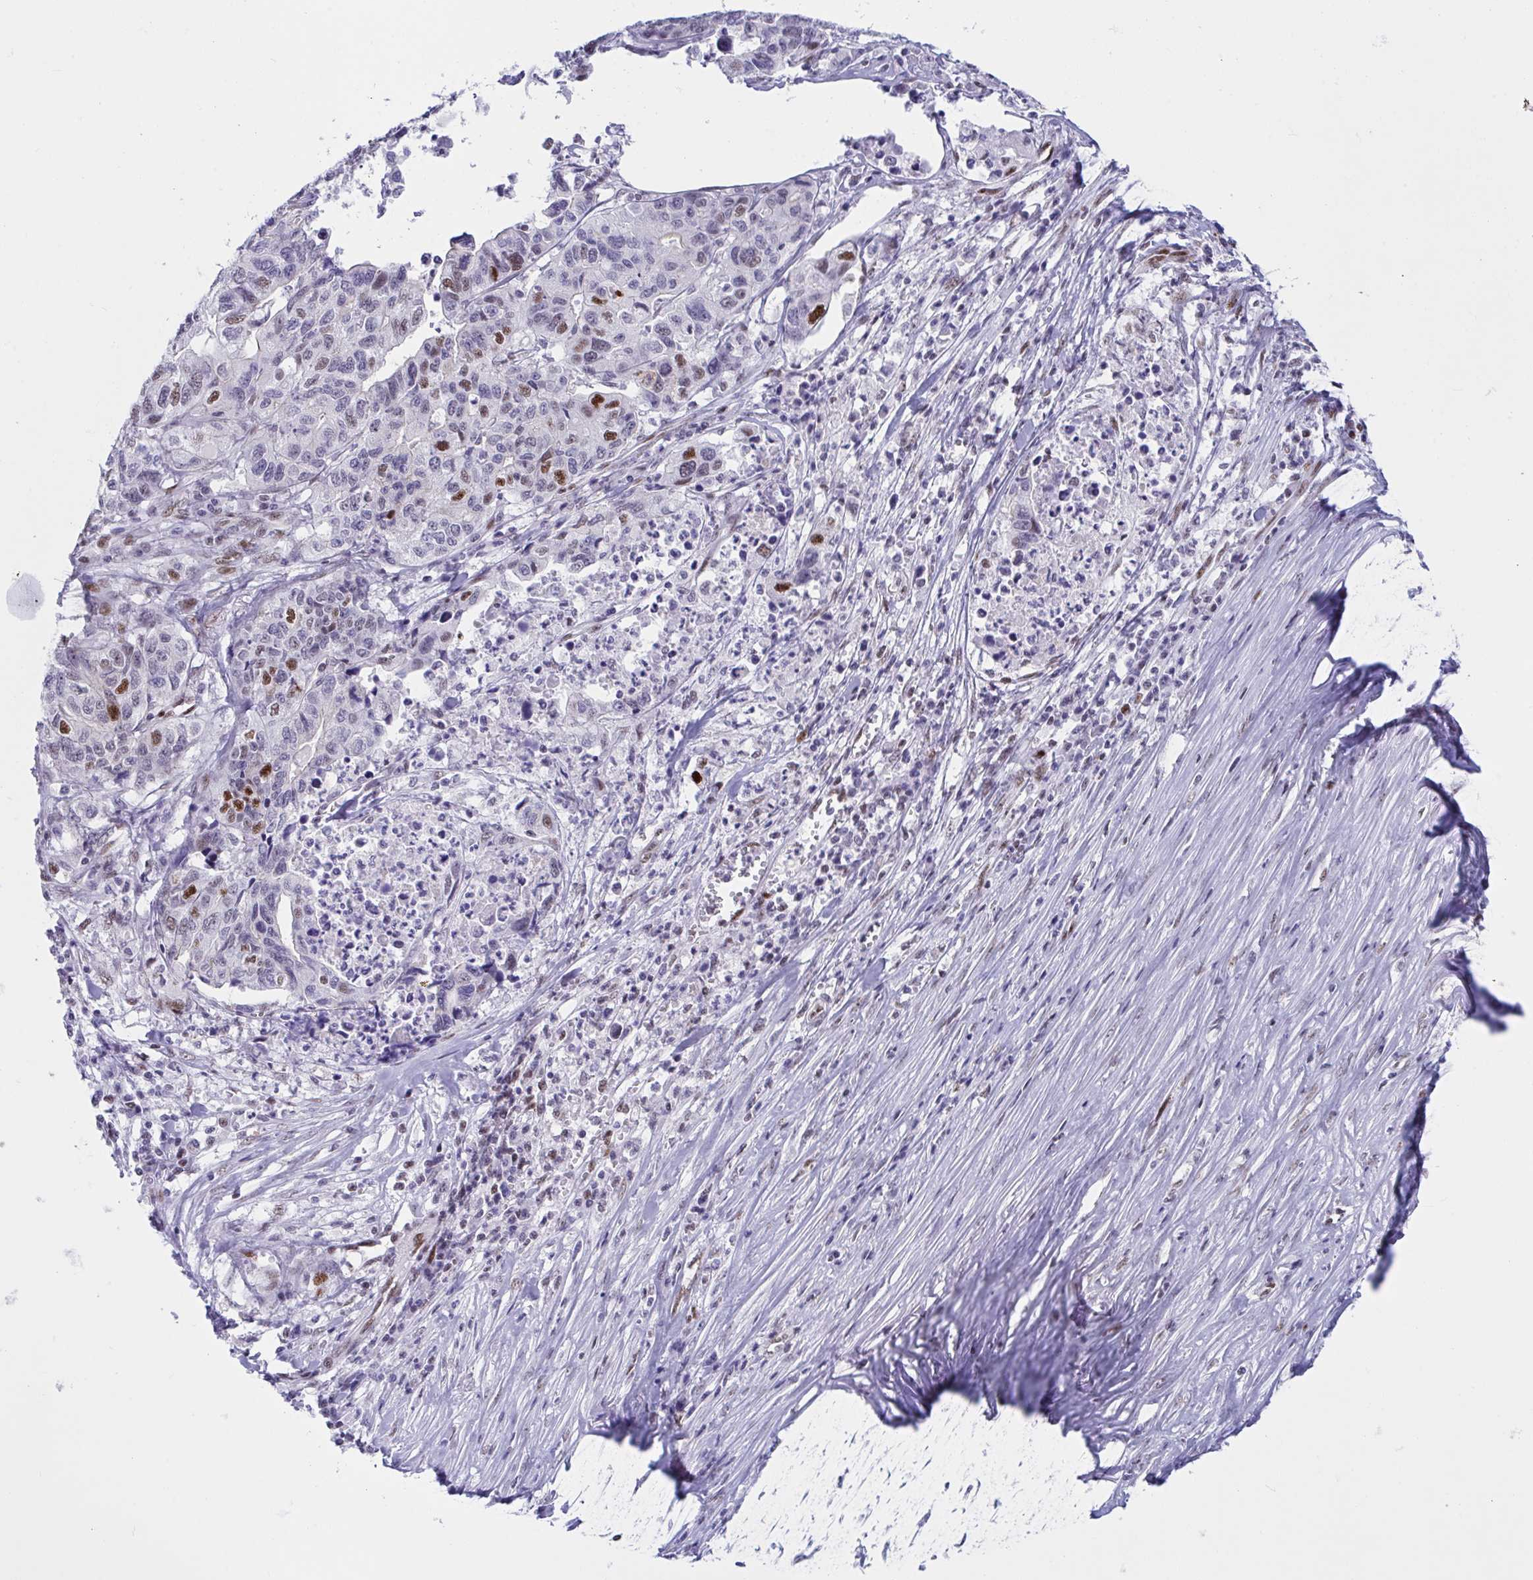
{"staining": {"intensity": "strong", "quantity": "25%-75%", "location": "nuclear"}, "tissue": "stomach cancer", "cell_type": "Tumor cells", "image_type": "cancer", "snomed": [{"axis": "morphology", "description": "Adenocarcinoma, NOS"}, {"axis": "topography", "description": "Stomach, upper"}], "caption": "Brown immunohistochemical staining in stomach adenocarcinoma reveals strong nuclear positivity in about 25%-75% of tumor cells.", "gene": "IKZF2", "patient": {"sex": "female", "age": 67}}